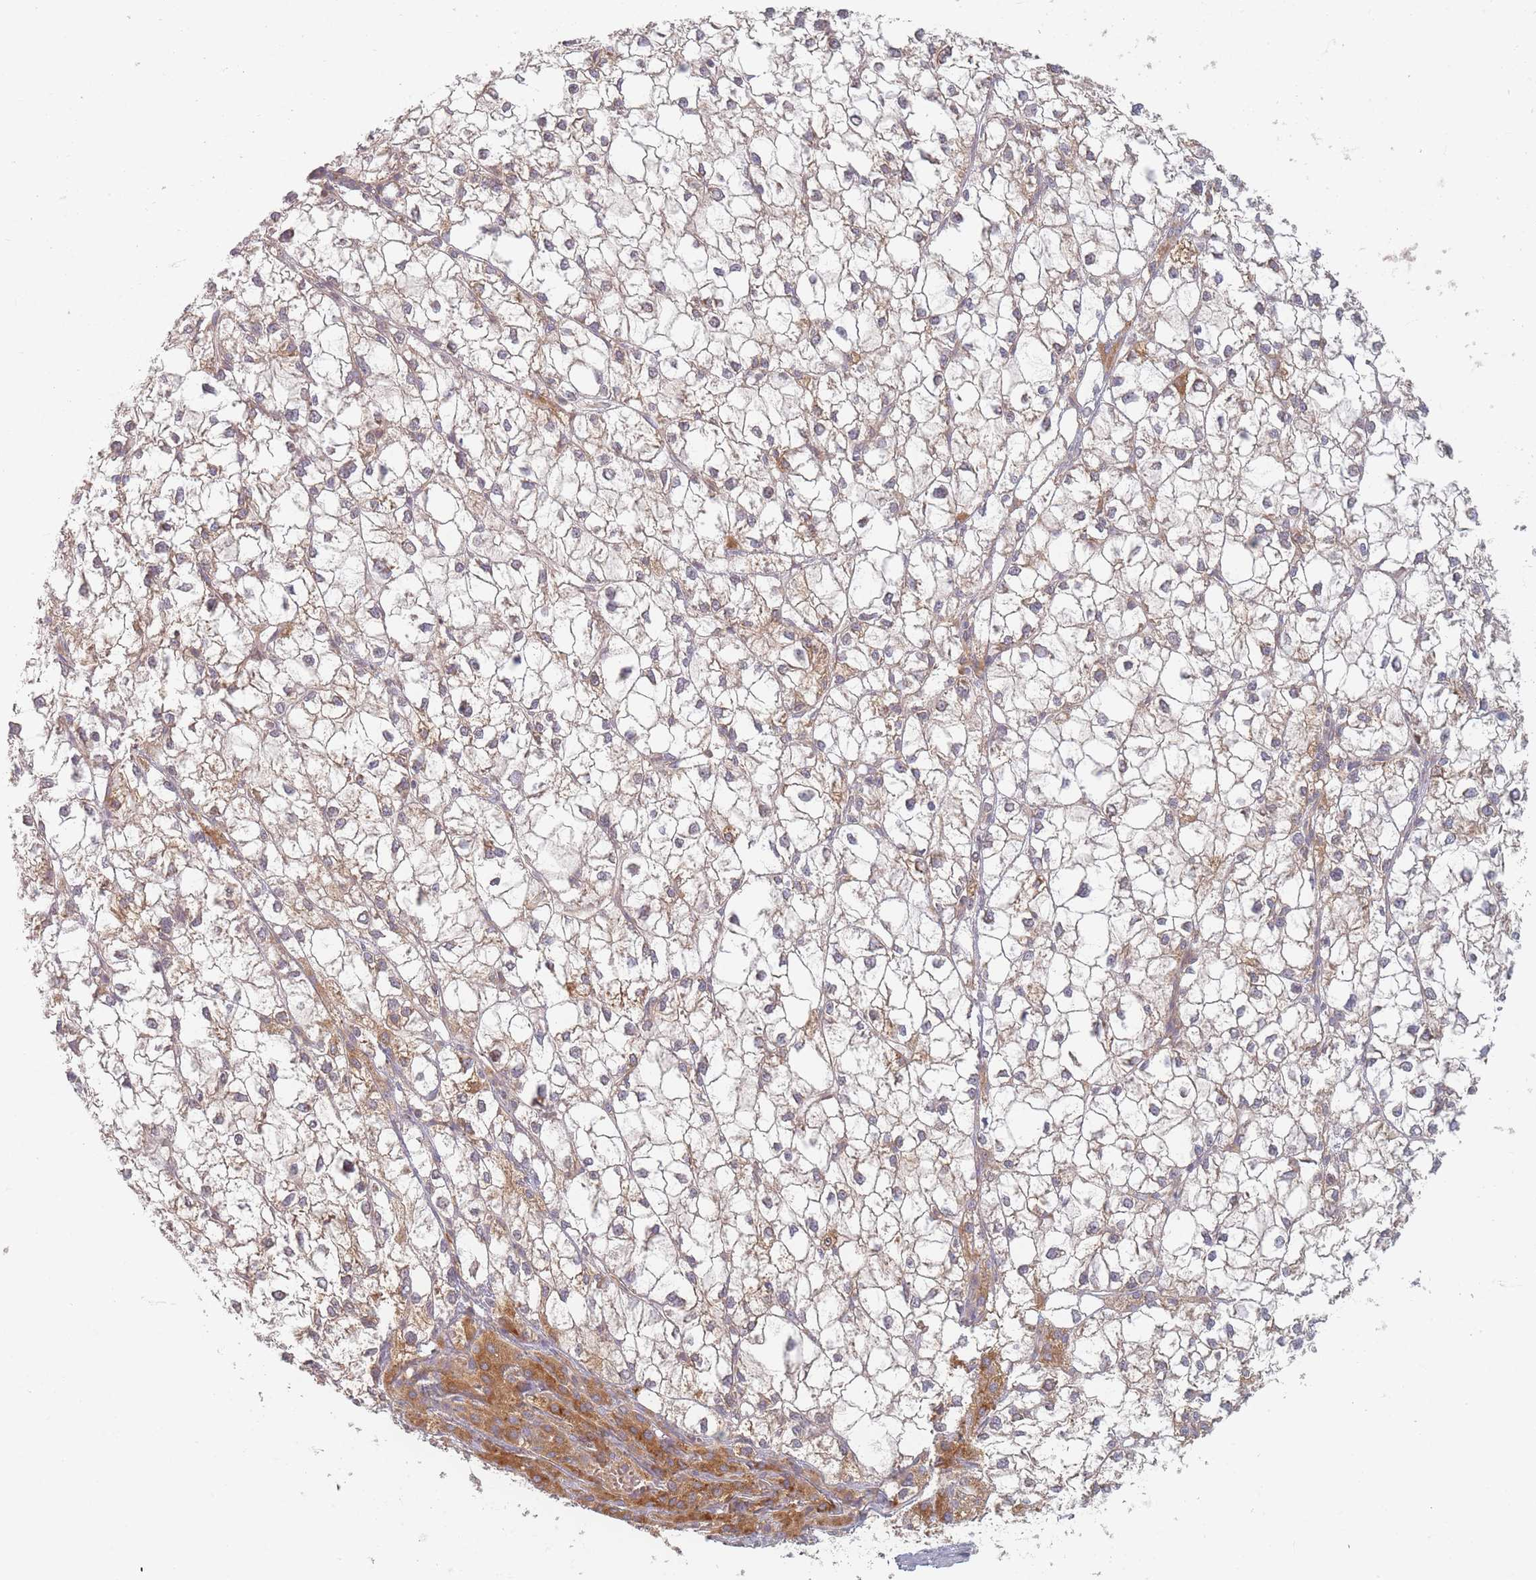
{"staining": {"intensity": "moderate", "quantity": "<25%", "location": "cytoplasmic/membranous"}, "tissue": "liver cancer", "cell_type": "Tumor cells", "image_type": "cancer", "snomed": [{"axis": "morphology", "description": "Carcinoma, Hepatocellular, NOS"}, {"axis": "topography", "description": "Liver"}], "caption": "Approximately <25% of tumor cells in human hepatocellular carcinoma (liver) display moderate cytoplasmic/membranous protein staining as visualized by brown immunohistochemical staining.", "gene": "SLC35F3", "patient": {"sex": "female", "age": 43}}